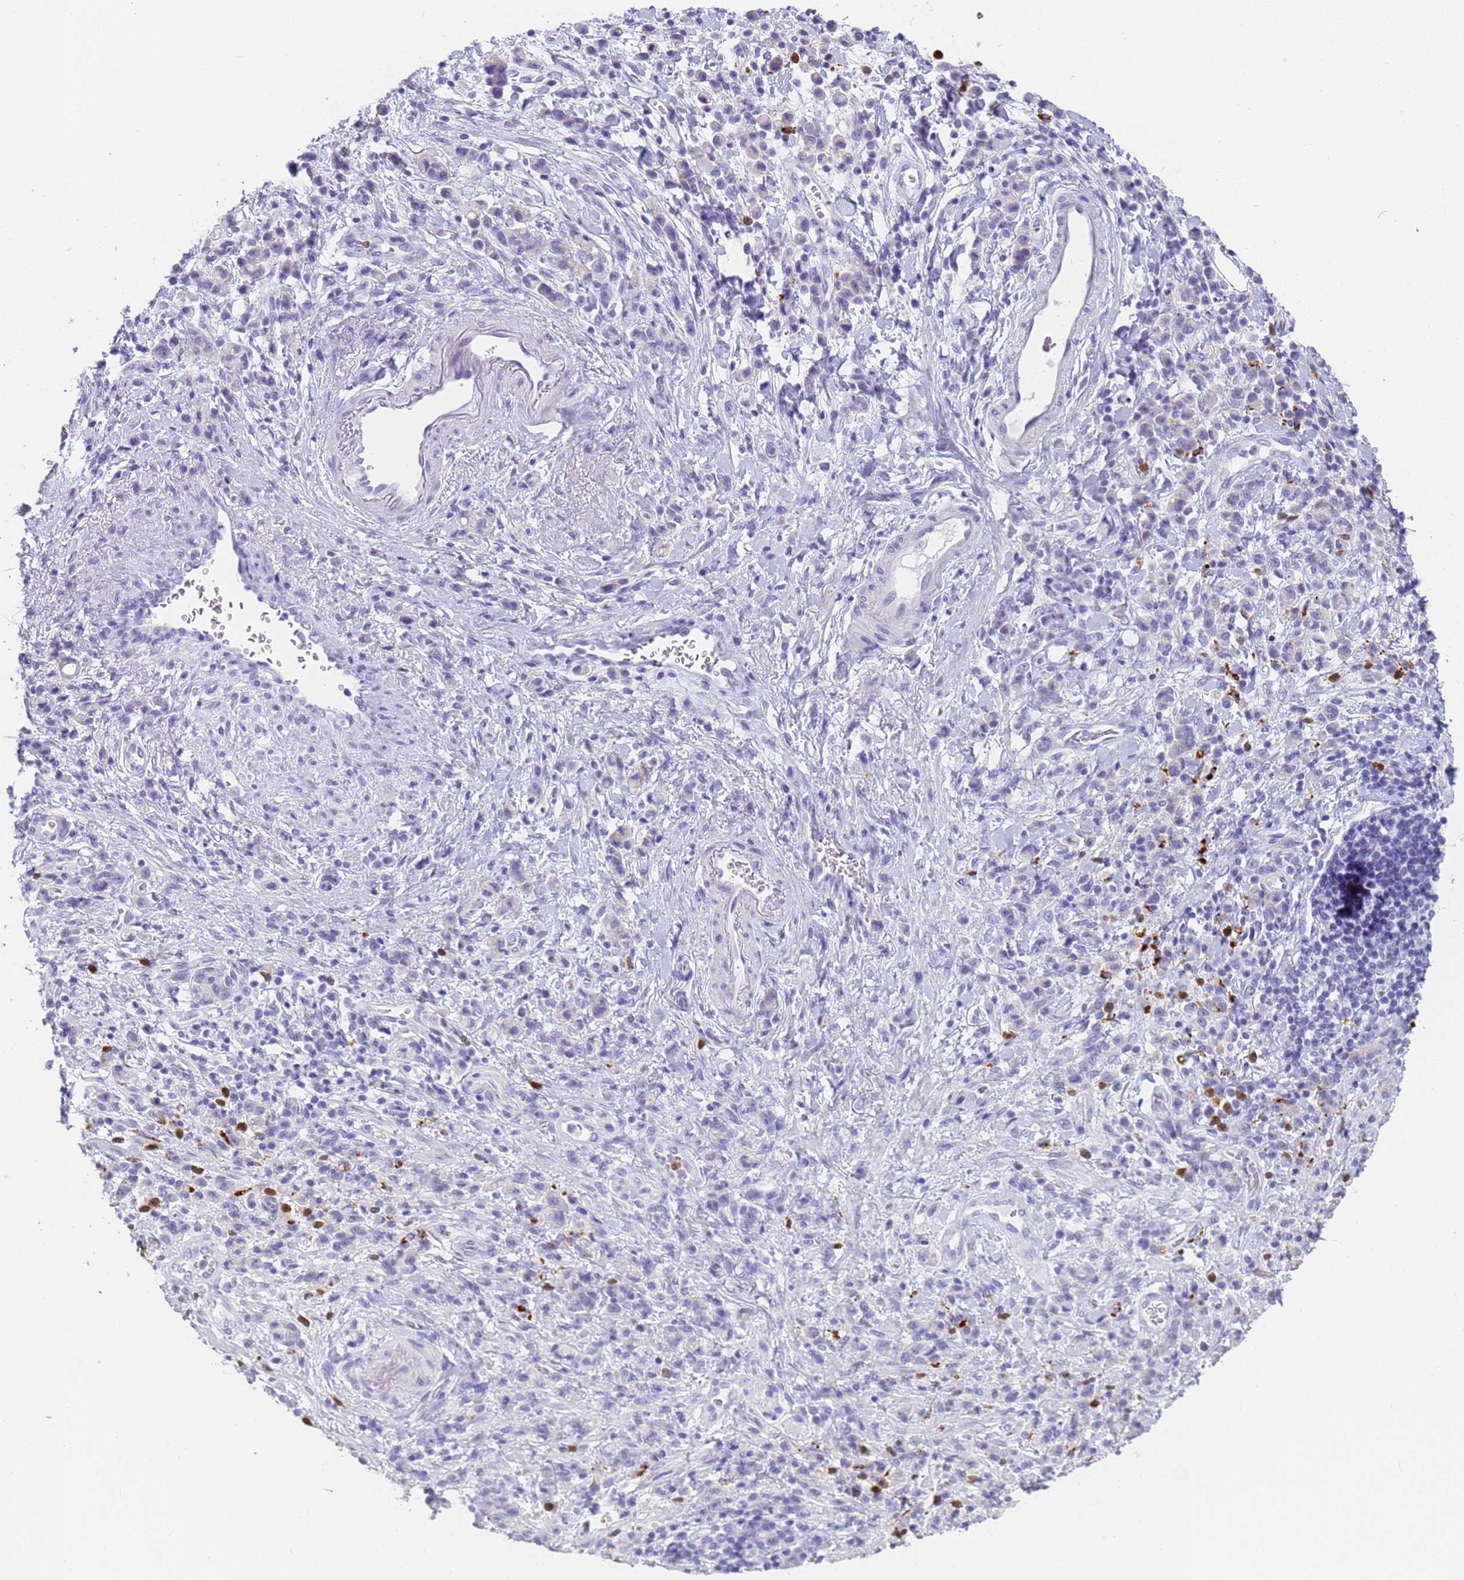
{"staining": {"intensity": "negative", "quantity": "none", "location": "none"}, "tissue": "stomach cancer", "cell_type": "Tumor cells", "image_type": "cancer", "snomed": [{"axis": "morphology", "description": "Adenocarcinoma, NOS"}, {"axis": "topography", "description": "Stomach"}], "caption": "The photomicrograph exhibits no staining of tumor cells in adenocarcinoma (stomach).", "gene": "RNASE2", "patient": {"sex": "male", "age": 77}}